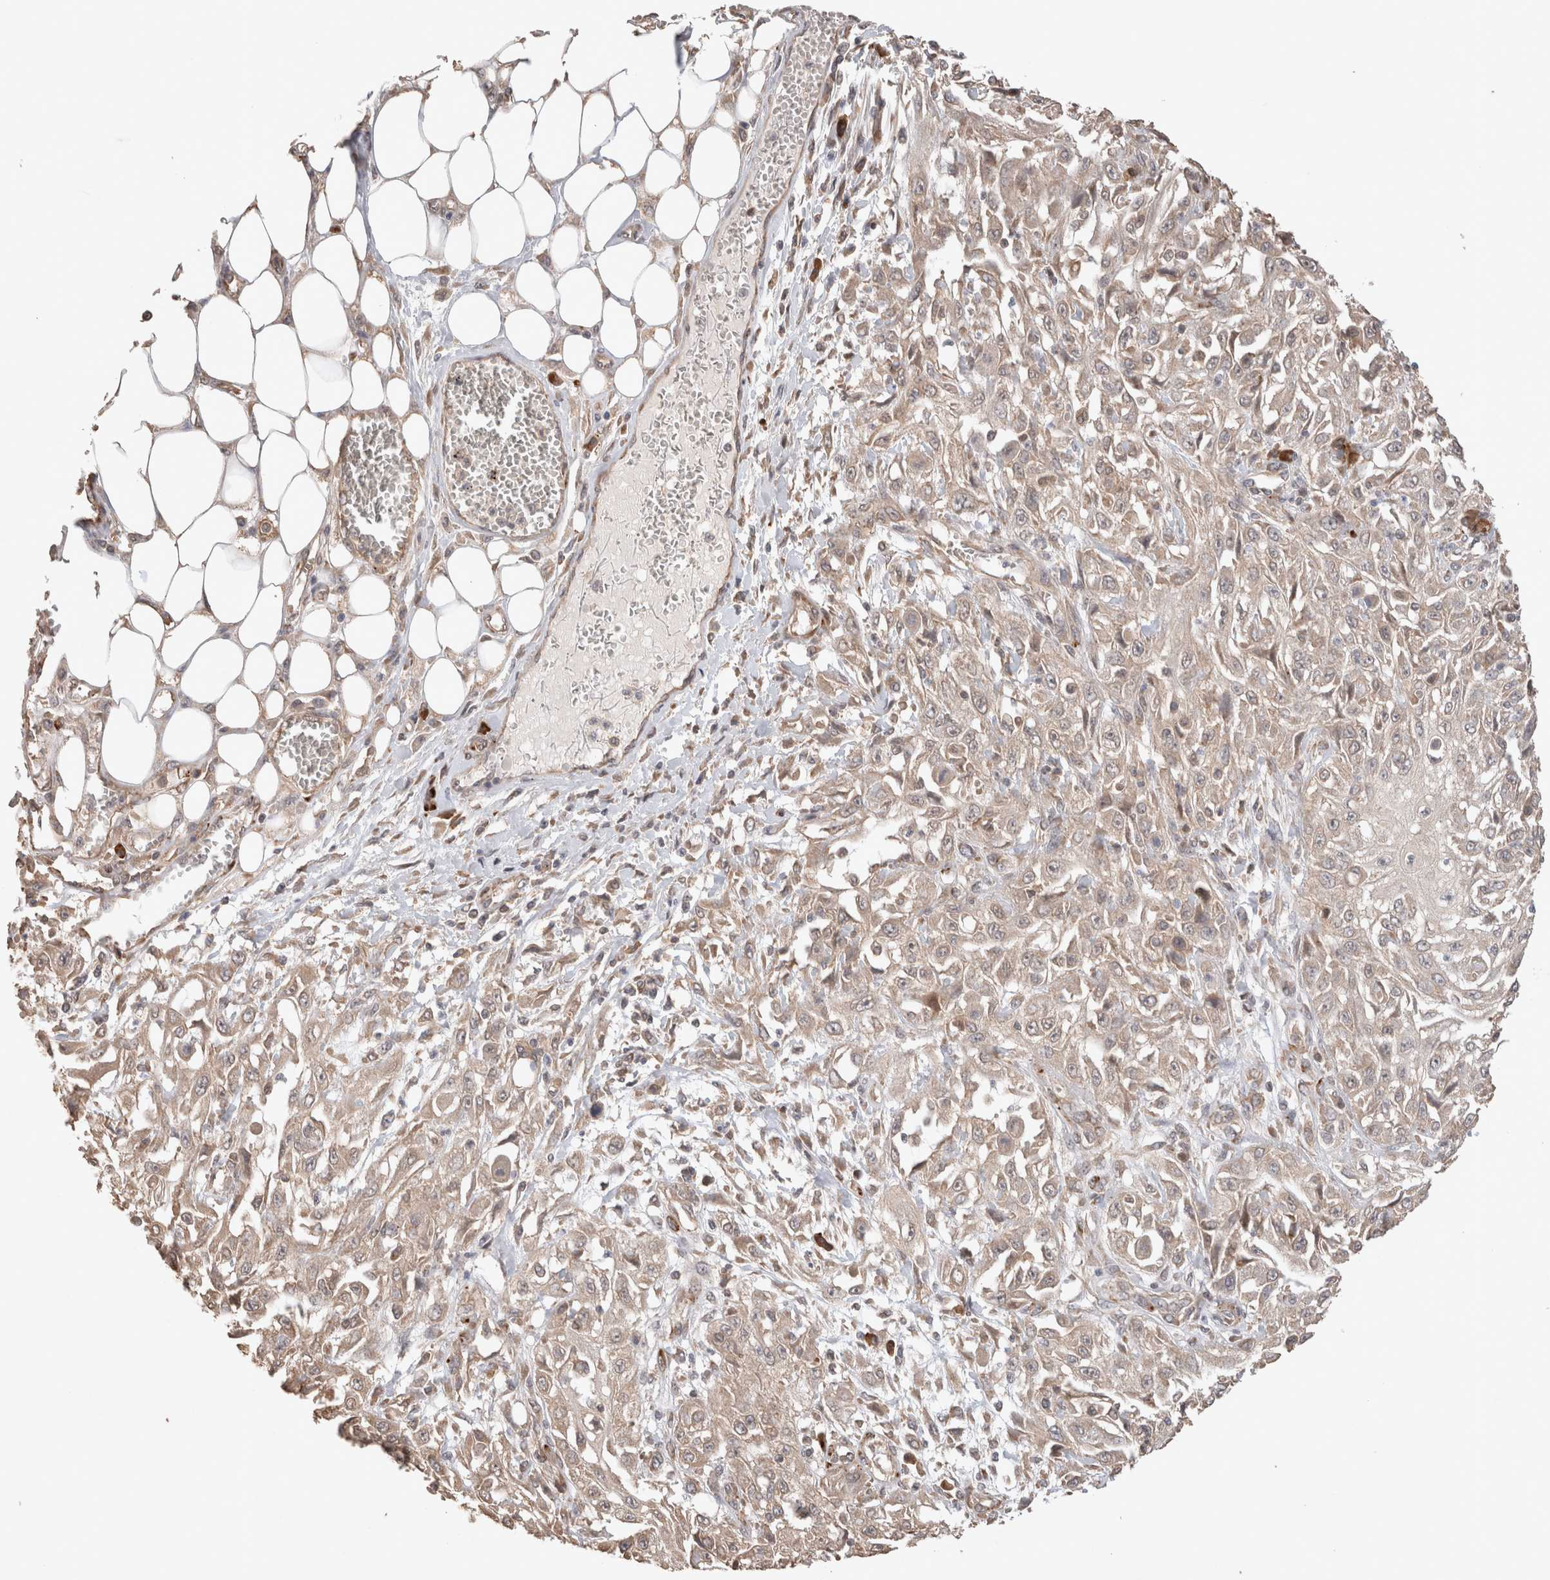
{"staining": {"intensity": "weak", "quantity": ">75%", "location": "cytoplasmic/membranous"}, "tissue": "skin cancer", "cell_type": "Tumor cells", "image_type": "cancer", "snomed": [{"axis": "morphology", "description": "Squamous cell carcinoma, NOS"}, {"axis": "morphology", "description": "Squamous cell carcinoma, metastatic, NOS"}, {"axis": "topography", "description": "Skin"}, {"axis": "topography", "description": "Lymph node"}], "caption": "Squamous cell carcinoma (skin) tissue demonstrates weak cytoplasmic/membranous expression in approximately >75% of tumor cells, visualized by immunohistochemistry. Using DAB (brown) and hematoxylin (blue) stains, captured at high magnification using brightfield microscopy.", "gene": "HROB", "patient": {"sex": "male", "age": 75}}